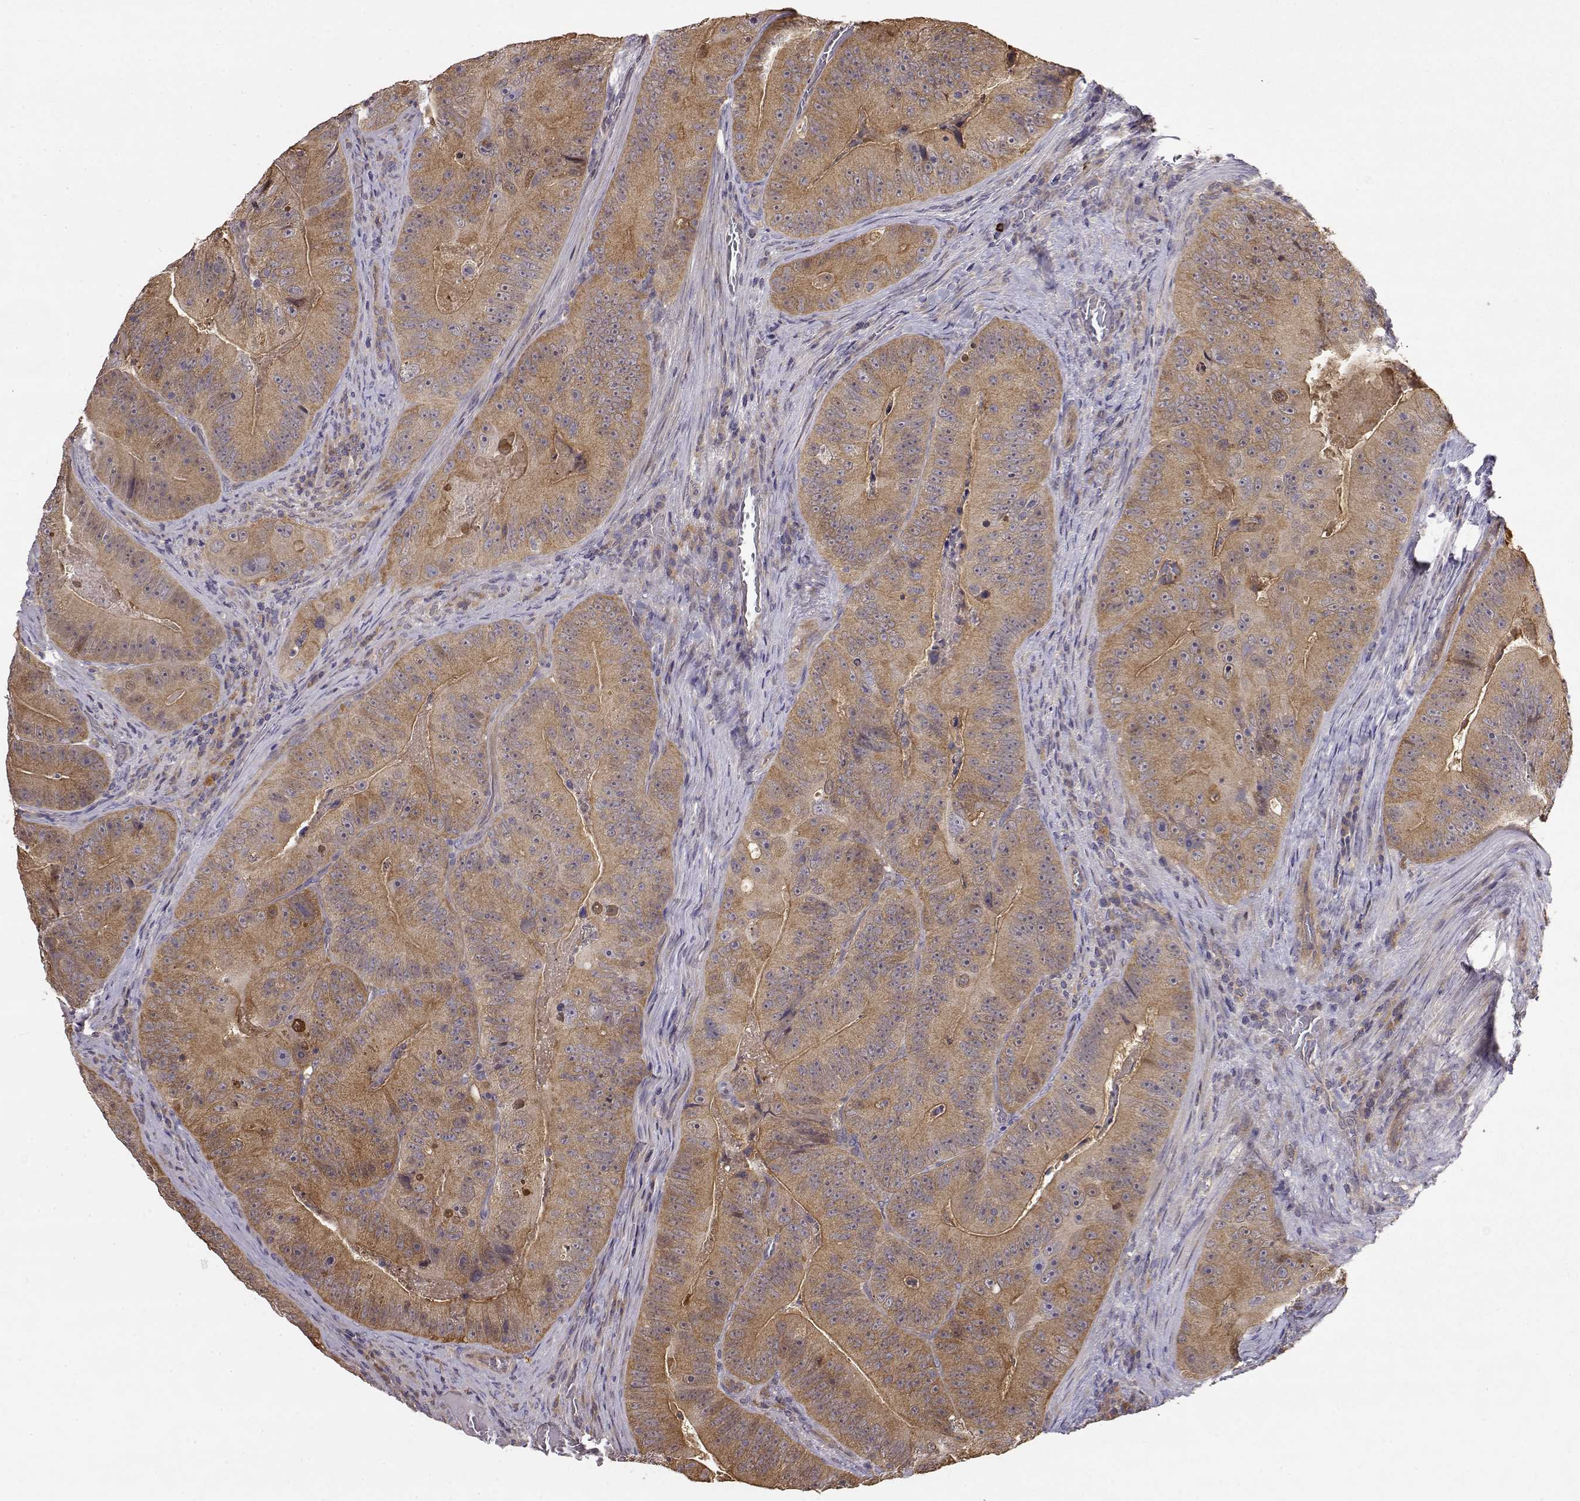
{"staining": {"intensity": "moderate", "quantity": ">75%", "location": "cytoplasmic/membranous"}, "tissue": "colorectal cancer", "cell_type": "Tumor cells", "image_type": "cancer", "snomed": [{"axis": "morphology", "description": "Adenocarcinoma, NOS"}, {"axis": "topography", "description": "Colon"}], "caption": "A brown stain highlights moderate cytoplasmic/membranous staining of a protein in colorectal adenocarcinoma tumor cells.", "gene": "CRIM1", "patient": {"sex": "female", "age": 86}}